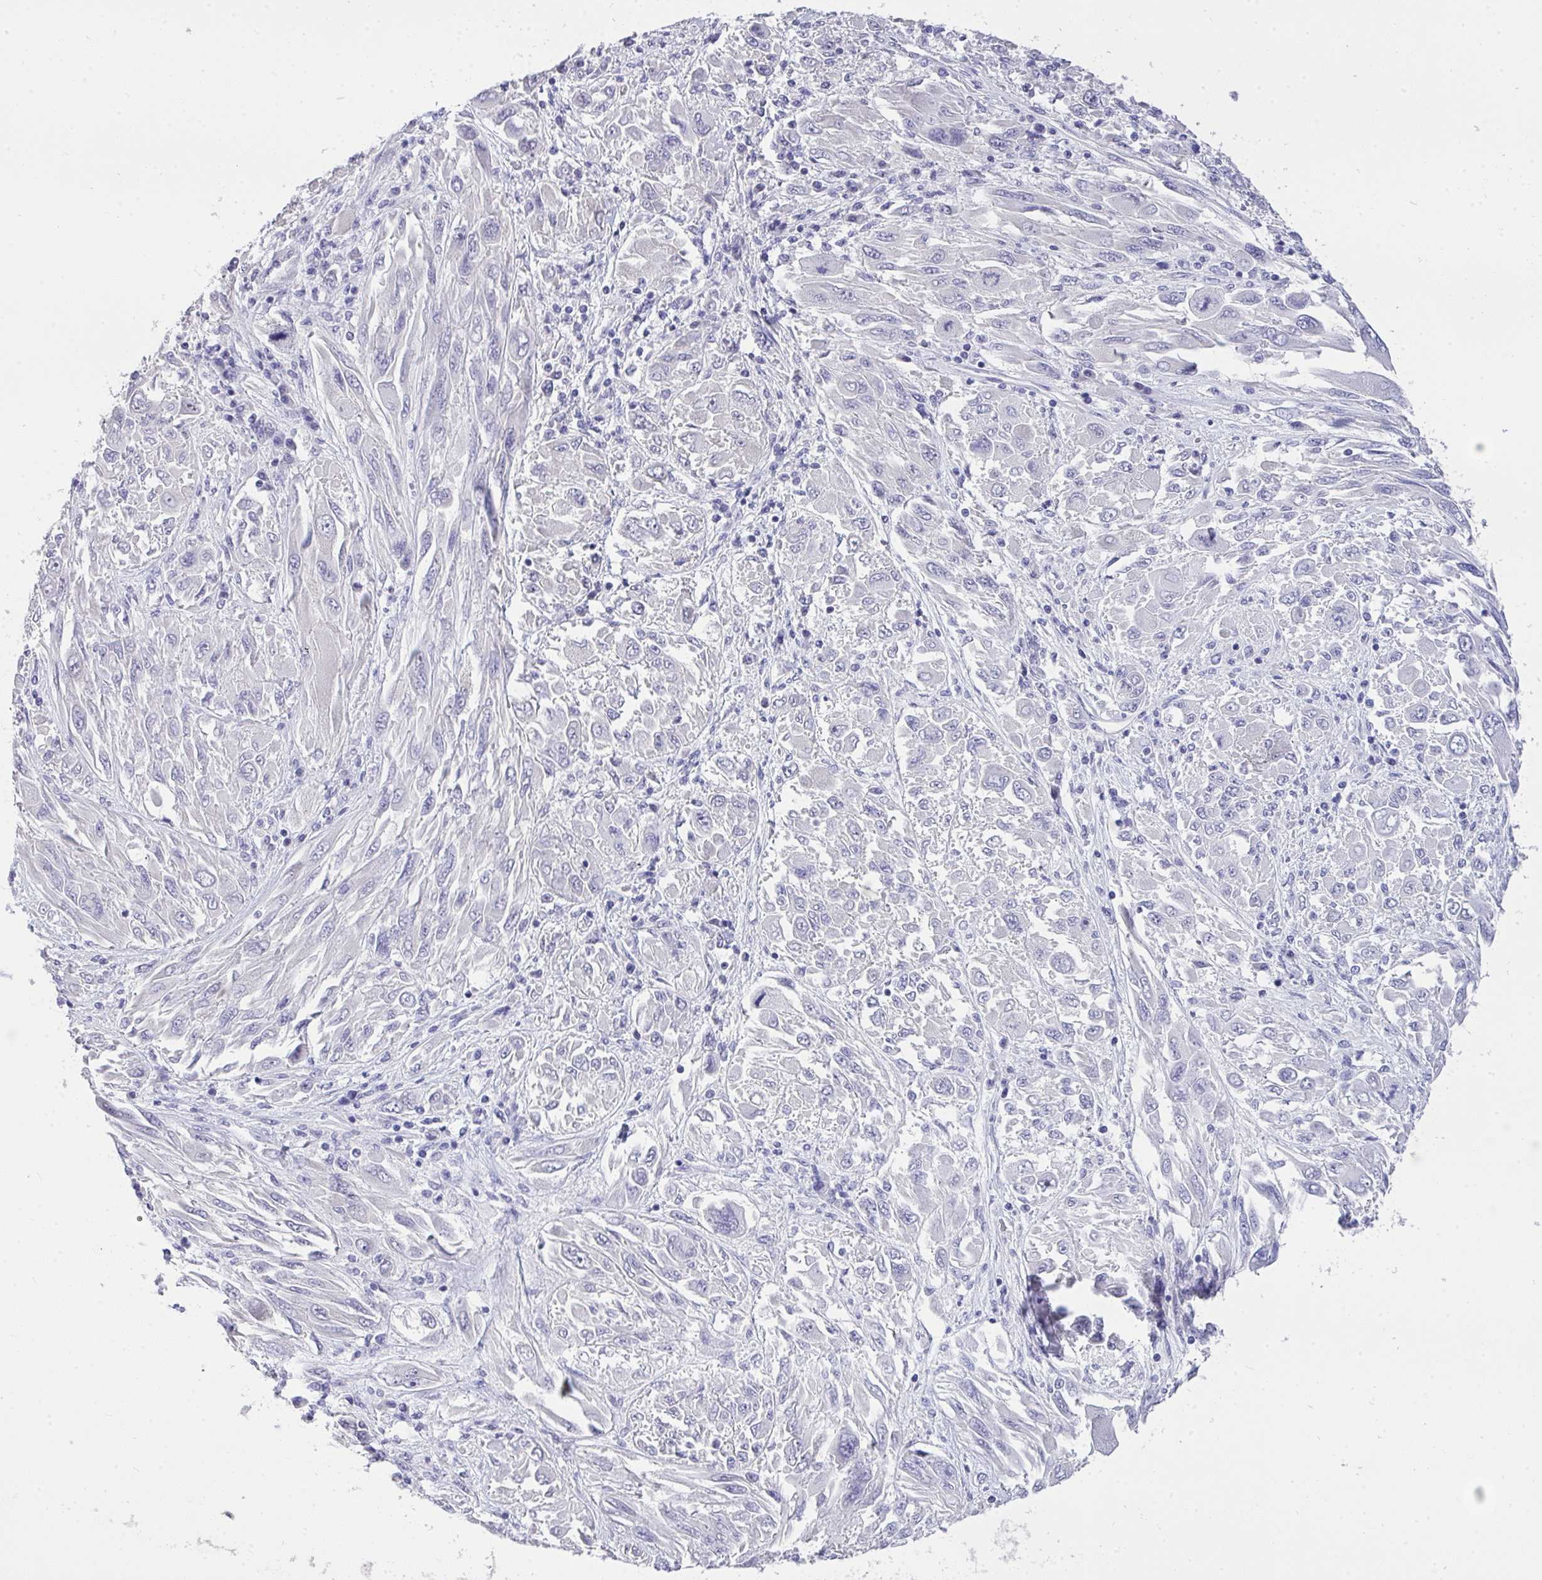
{"staining": {"intensity": "negative", "quantity": "none", "location": "none"}, "tissue": "melanoma", "cell_type": "Tumor cells", "image_type": "cancer", "snomed": [{"axis": "morphology", "description": "Malignant melanoma, NOS"}, {"axis": "topography", "description": "Skin"}], "caption": "This is a histopathology image of IHC staining of melanoma, which shows no positivity in tumor cells.", "gene": "VGLL3", "patient": {"sex": "female", "age": 91}}